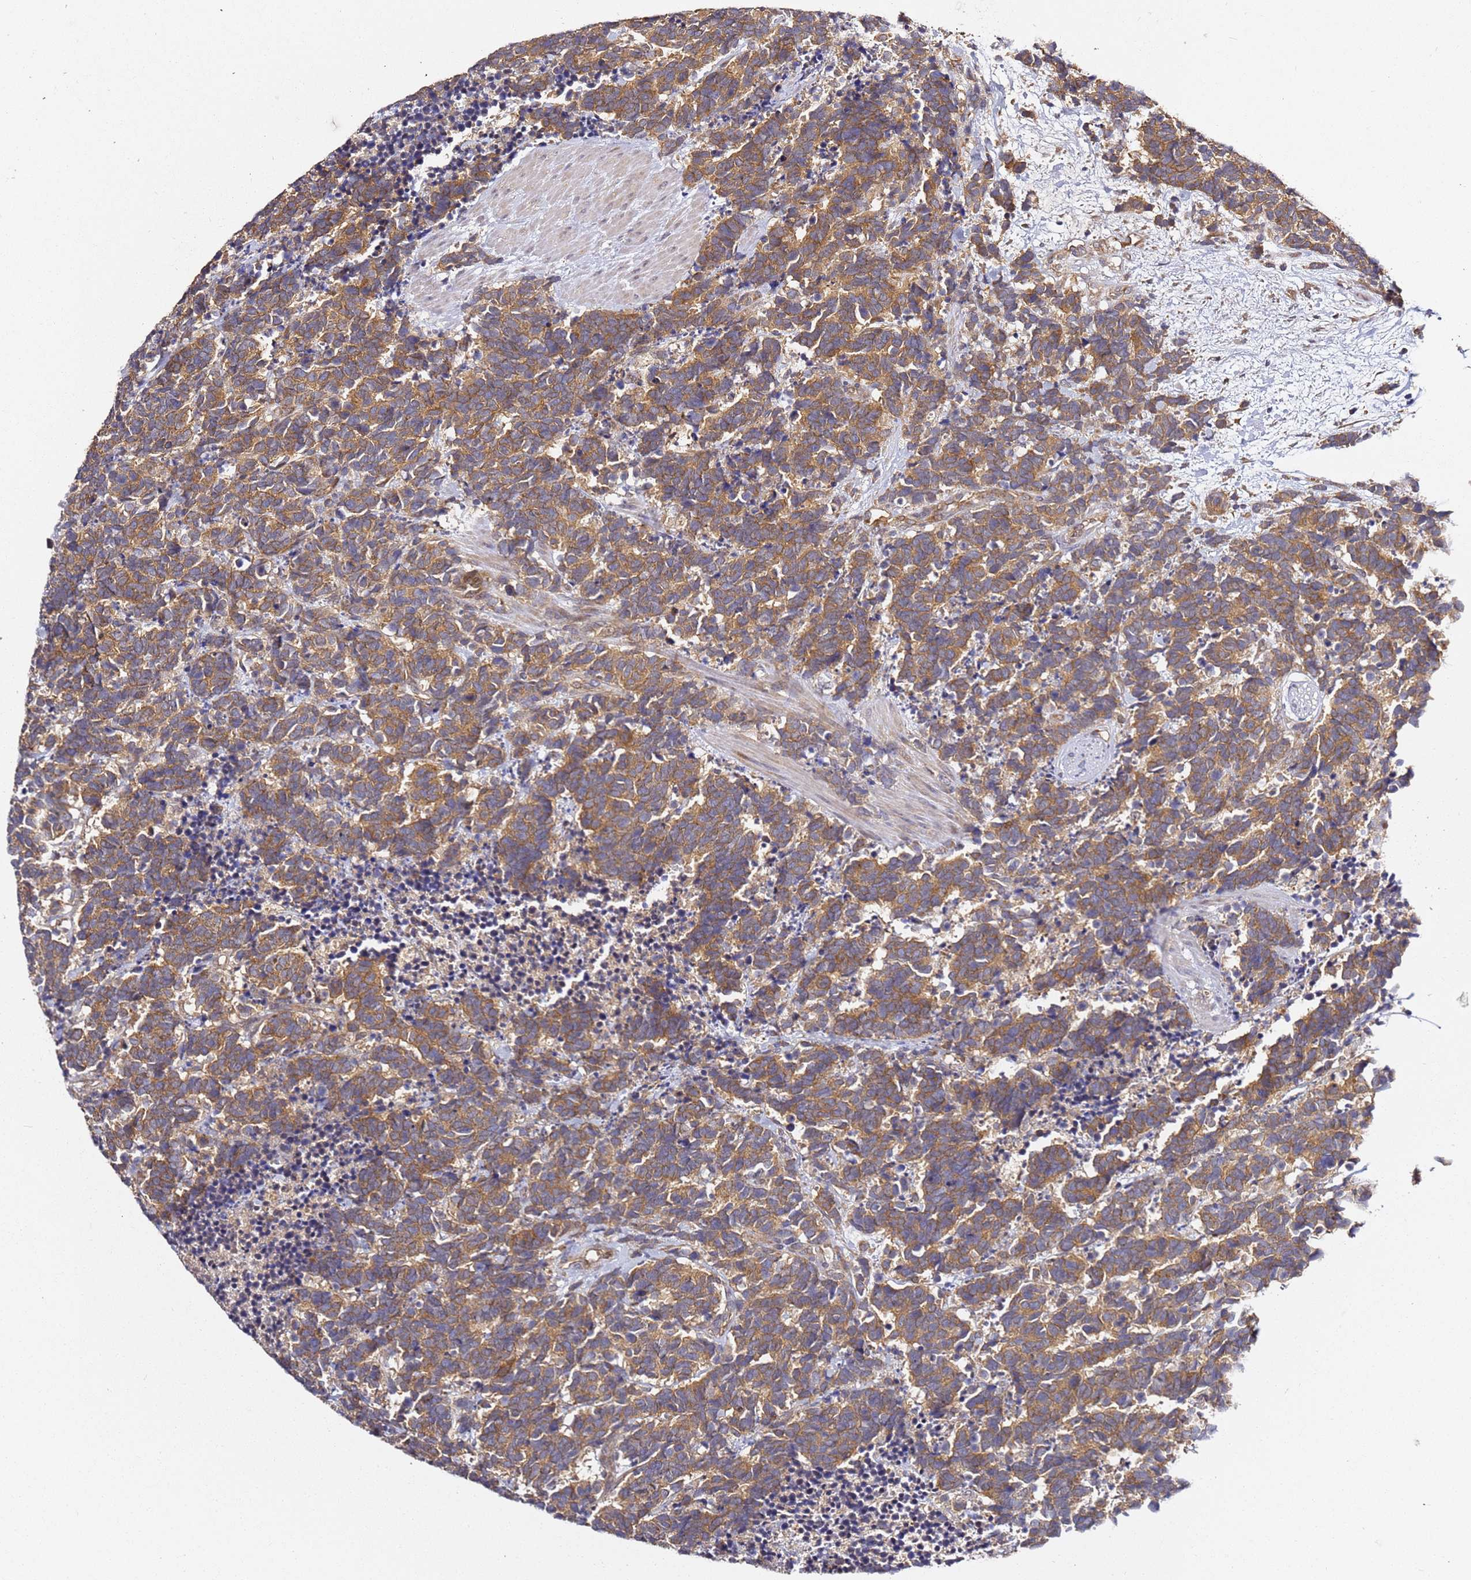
{"staining": {"intensity": "moderate", "quantity": ">75%", "location": "cytoplasmic/membranous"}, "tissue": "carcinoid", "cell_type": "Tumor cells", "image_type": "cancer", "snomed": [{"axis": "morphology", "description": "Carcinoma, NOS"}, {"axis": "morphology", "description": "Carcinoid, malignant, NOS"}, {"axis": "topography", "description": "Prostate"}], "caption": "Tumor cells show medium levels of moderate cytoplasmic/membranous staining in approximately >75% of cells in carcinoma.", "gene": "OSBPL2", "patient": {"sex": "male", "age": 57}}